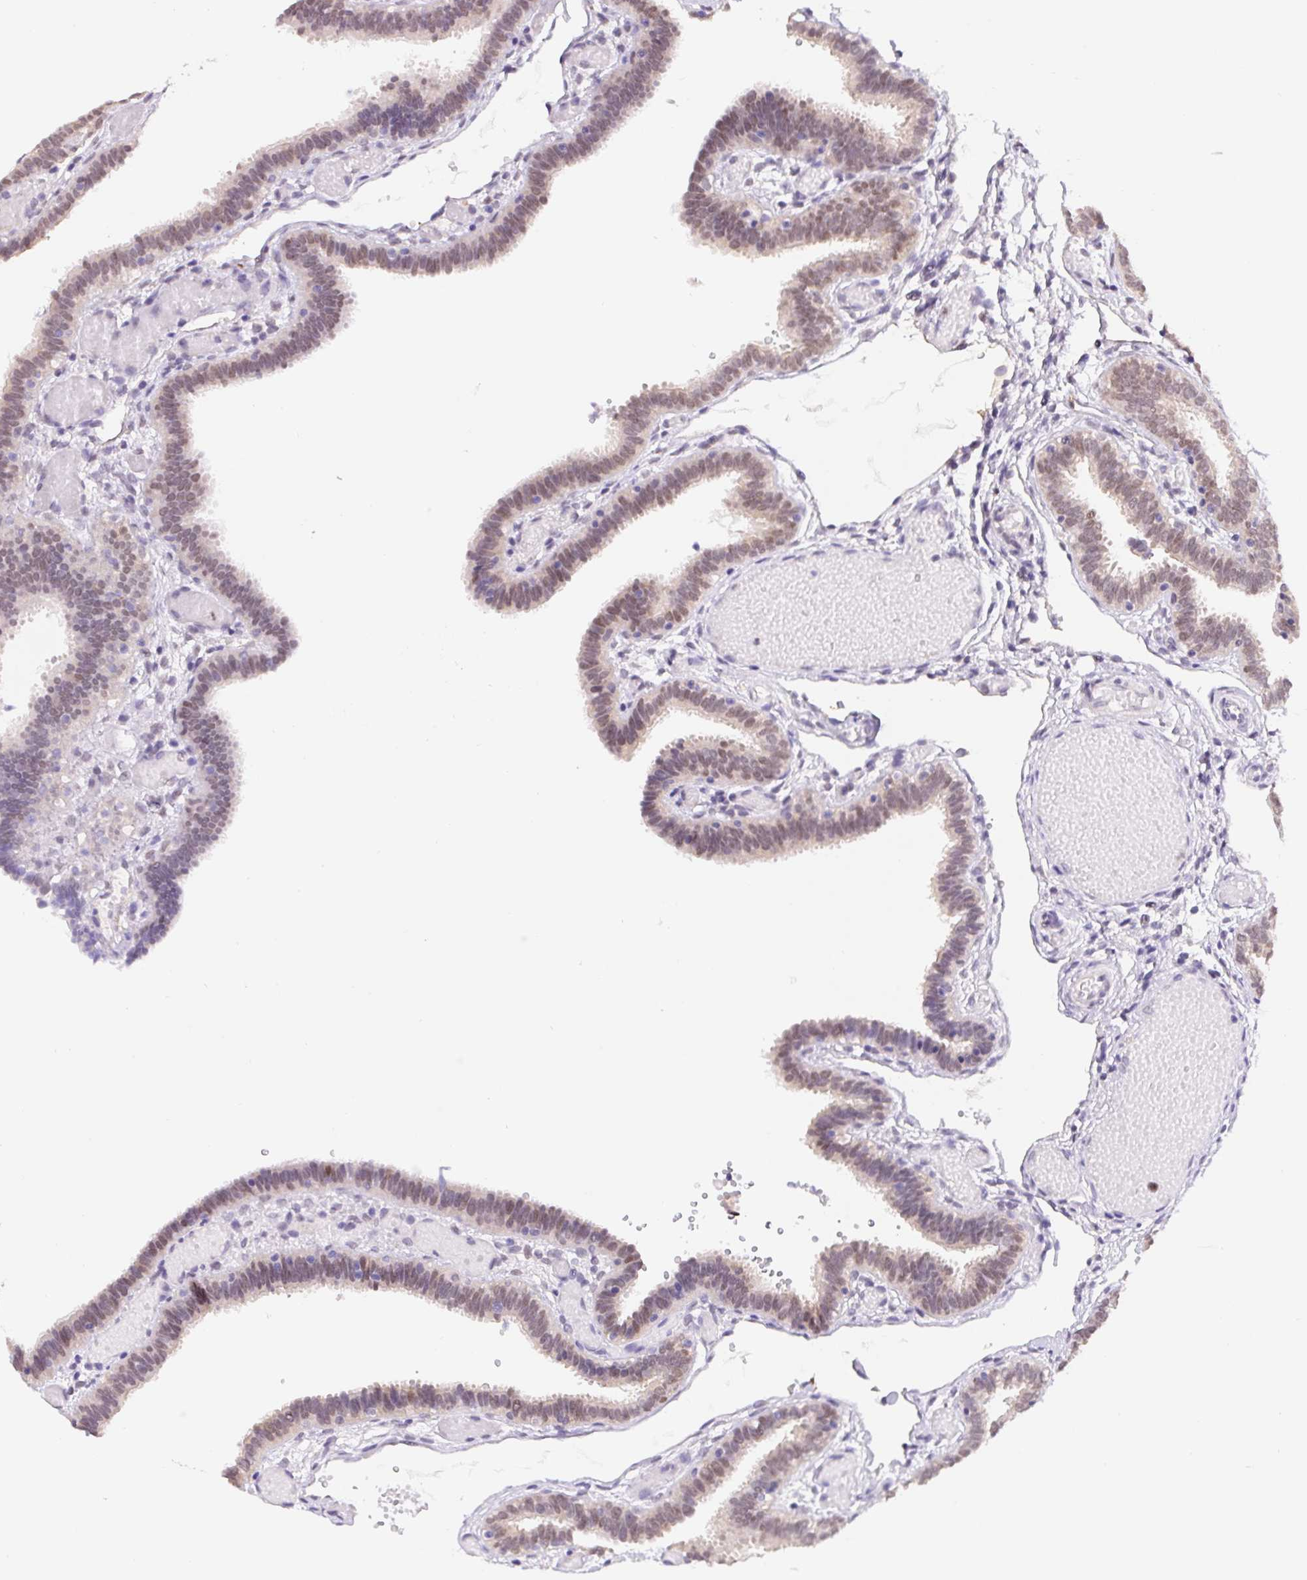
{"staining": {"intensity": "moderate", "quantity": ">75%", "location": "nuclear"}, "tissue": "fallopian tube", "cell_type": "Glandular cells", "image_type": "normal", "snomed": [{"axis": "morphology", "description": "Normal tissue, NOS"}, {"axis": "topography", "description": "Fallopian tube"}], "caption": "DAB (3,3'-diaminobenzidine) immunohistochemical staining of unremarkable human fallopian tube shows moderate nuclear protein positivity in approximately >75% of glandular cells.", "gene": "L3MBTL4", "patient": {"sex": "female", "age": 37}}